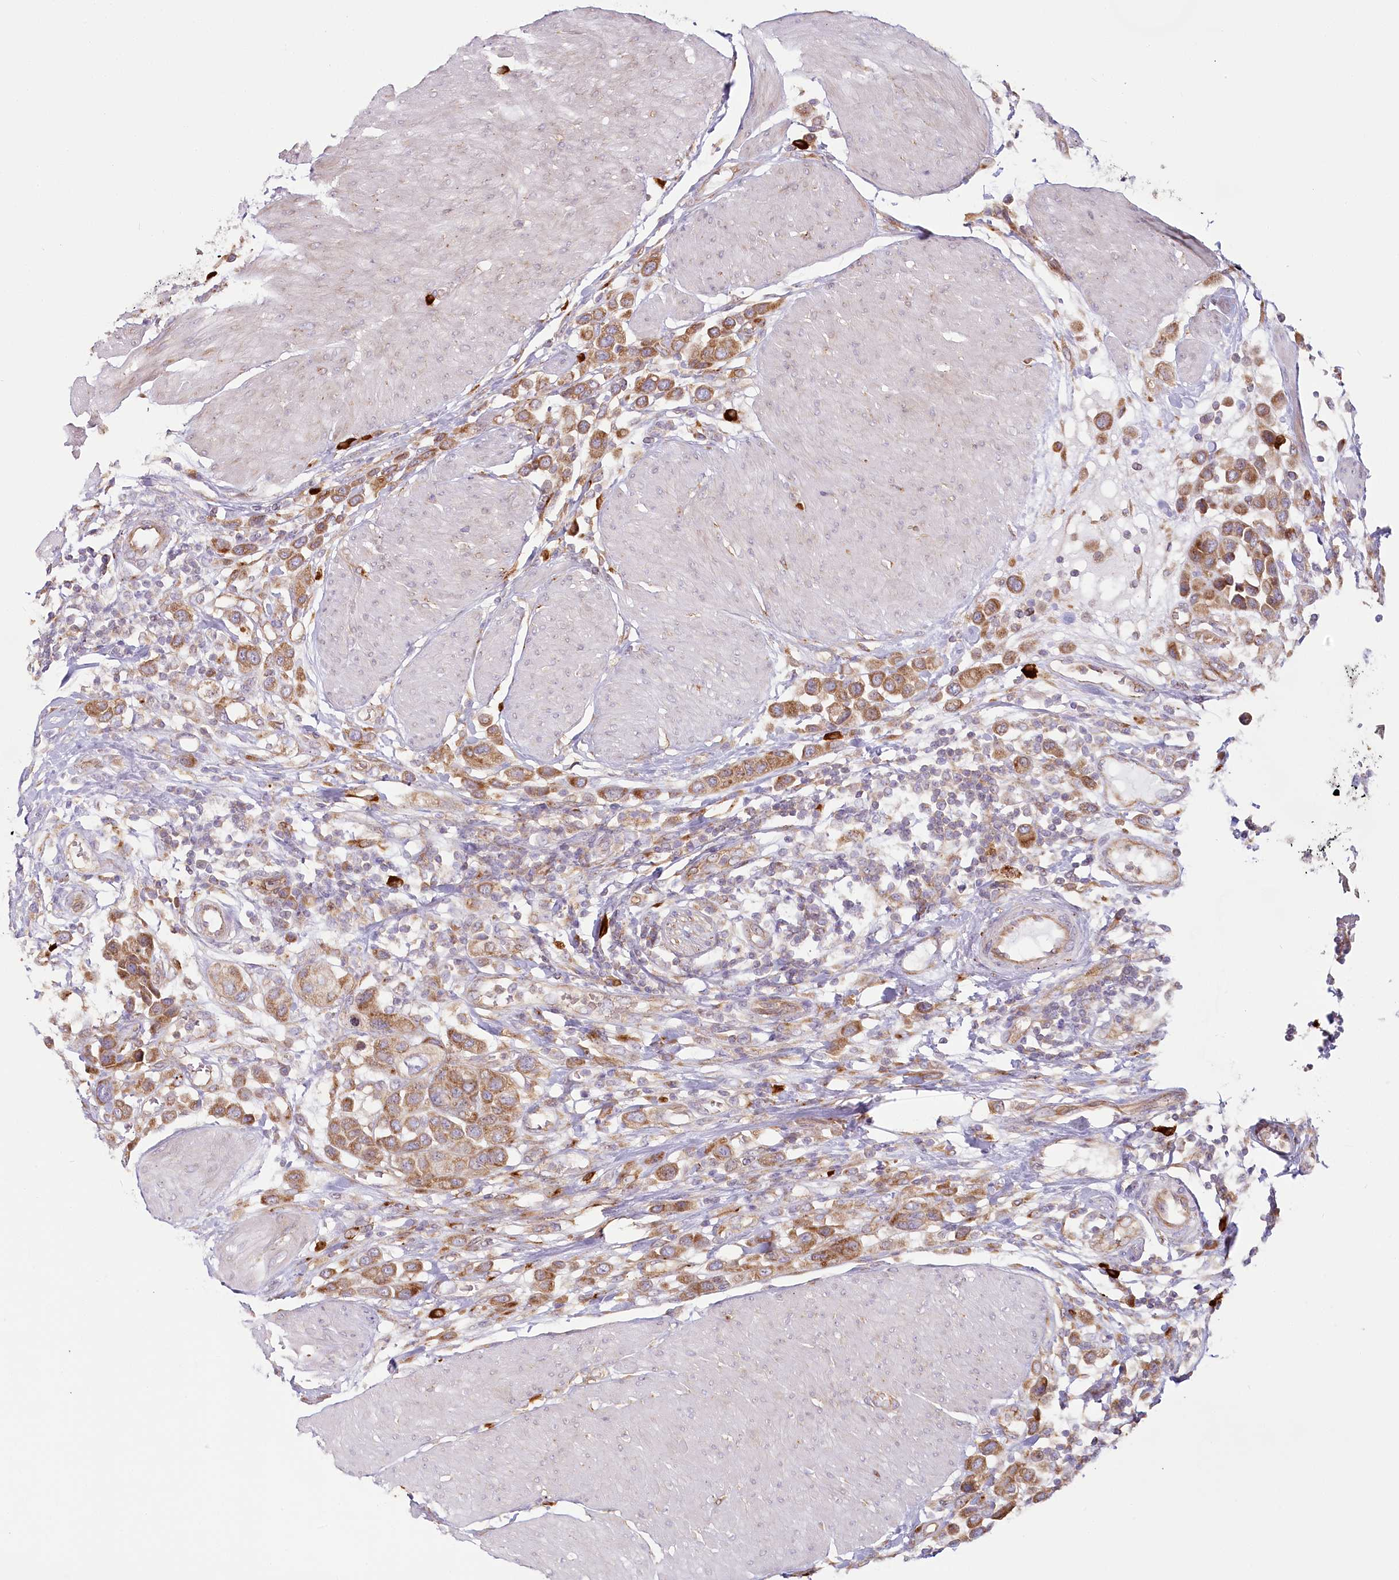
{"staining": {"intensity": "moderate", "quantity": ">75%", "location": "cytoplasmic/membranous"}, "tissue": "urothelial cancer", "cell_type": "Tumor cells", "image_type": "cancer", "snomed": [{"axis": "morphology", "description": "Urothelial carcinoma, High grade"}, {"axis": "topography", "description": "Urinary bladder"}], "caption": "Tumor cells show moderate cytoplasmic/membranous positivity in about >75% of cells in urothelial cancer. (brown staining indicates protein expression, while blue staining denotes nuclei).", "gene": "HARS2", "patient": {"sex": "male", "age": 50}}